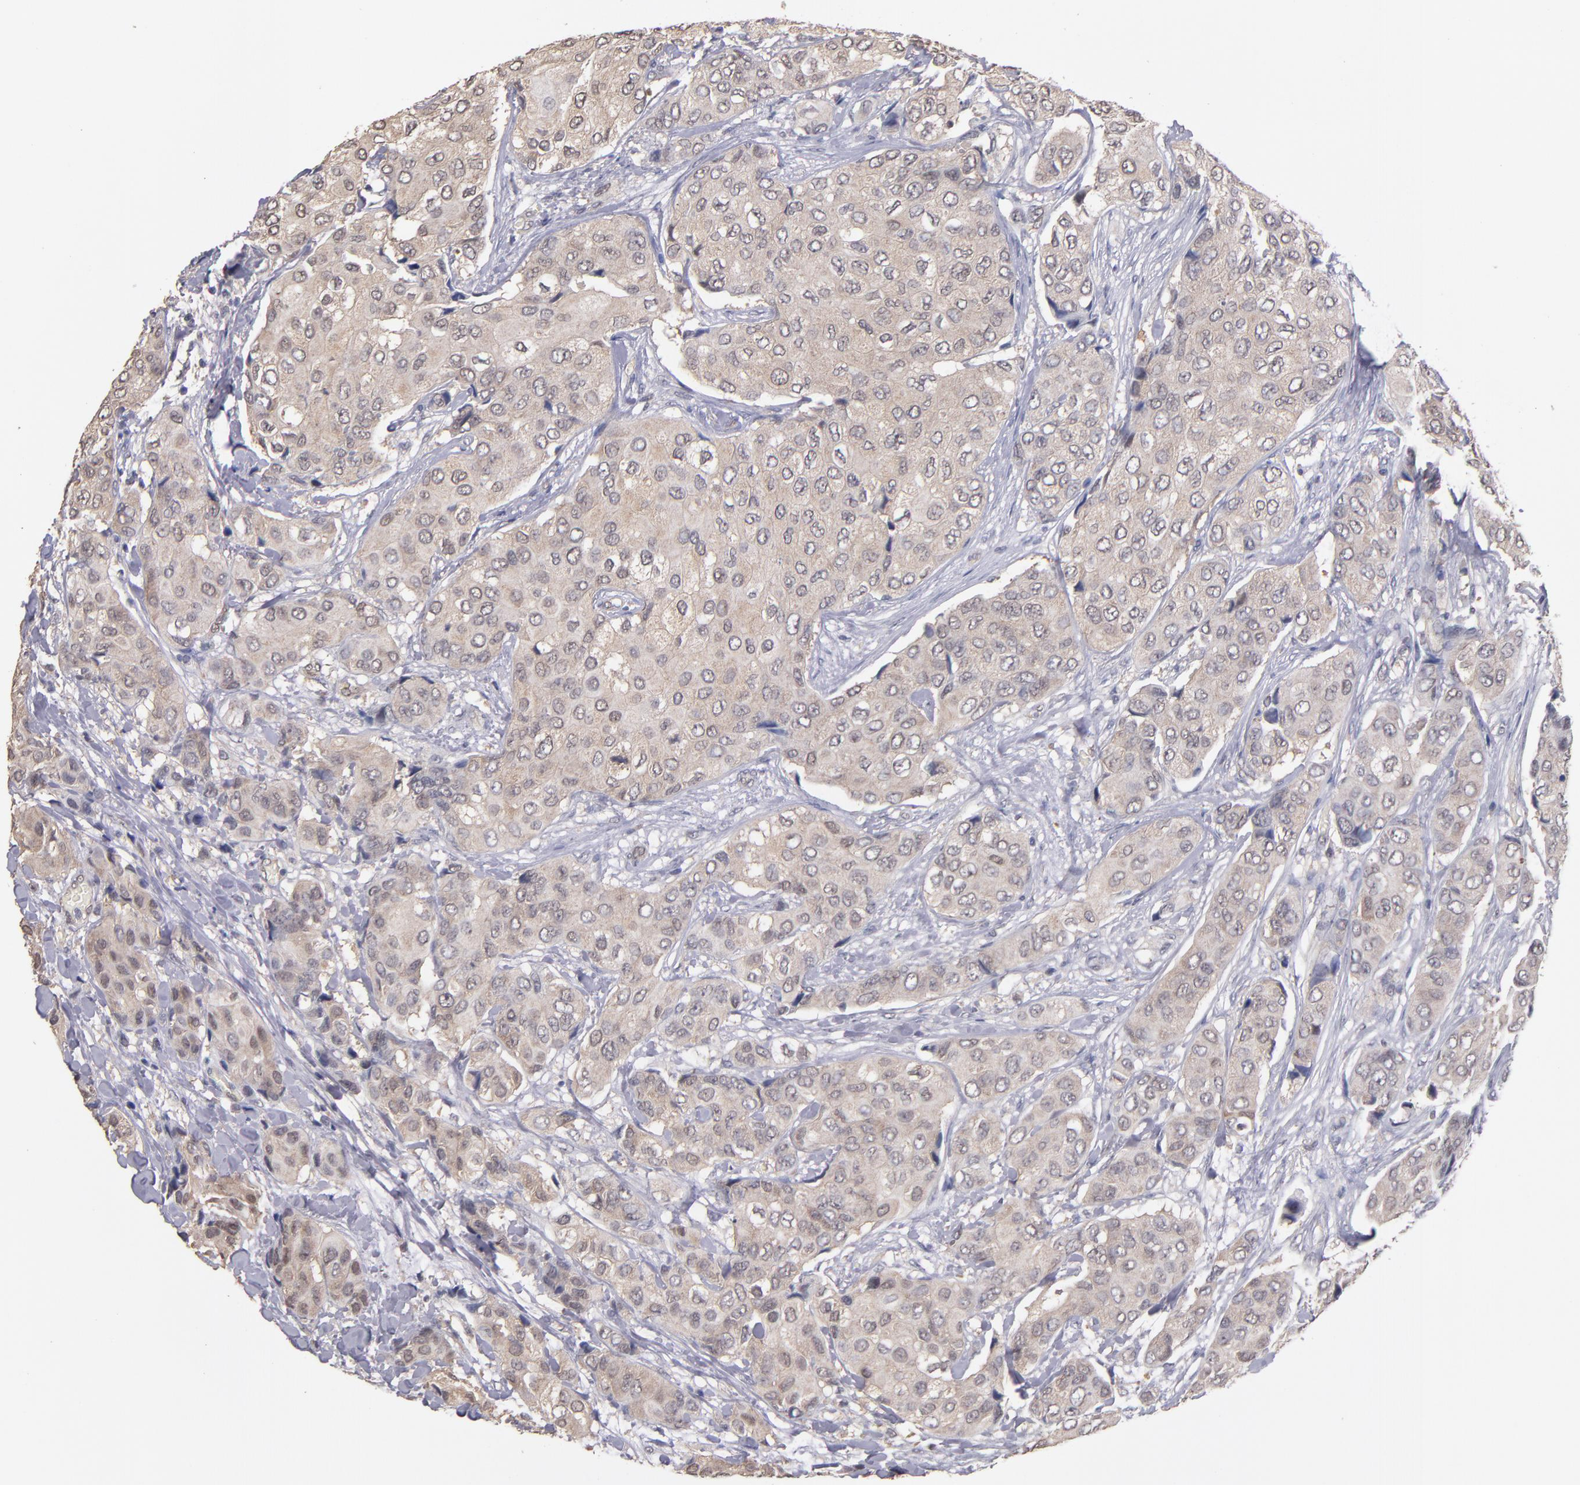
{"staining": {"intensity": "weak", "quantity": "25%-75%", "location": "cytoplasmic/membranous"}, "tissue": "breast cancer", "cell_type": "Tumor cells", "image_type": "cancer", "snomed": [{"axis": "morphology", "description": "Duct carcinoma"}, {"axis": "topography", "description": "Breast"}], "caption": "Immunohistochemical staining of infiltrating ductal carcinoma (breast) displays low levels of weak cytoplasmic/membranous expression in about 25%-75% of tumor cells.", "gene": "PSMD10", "patient": {"sex": "female", "age": 68}}